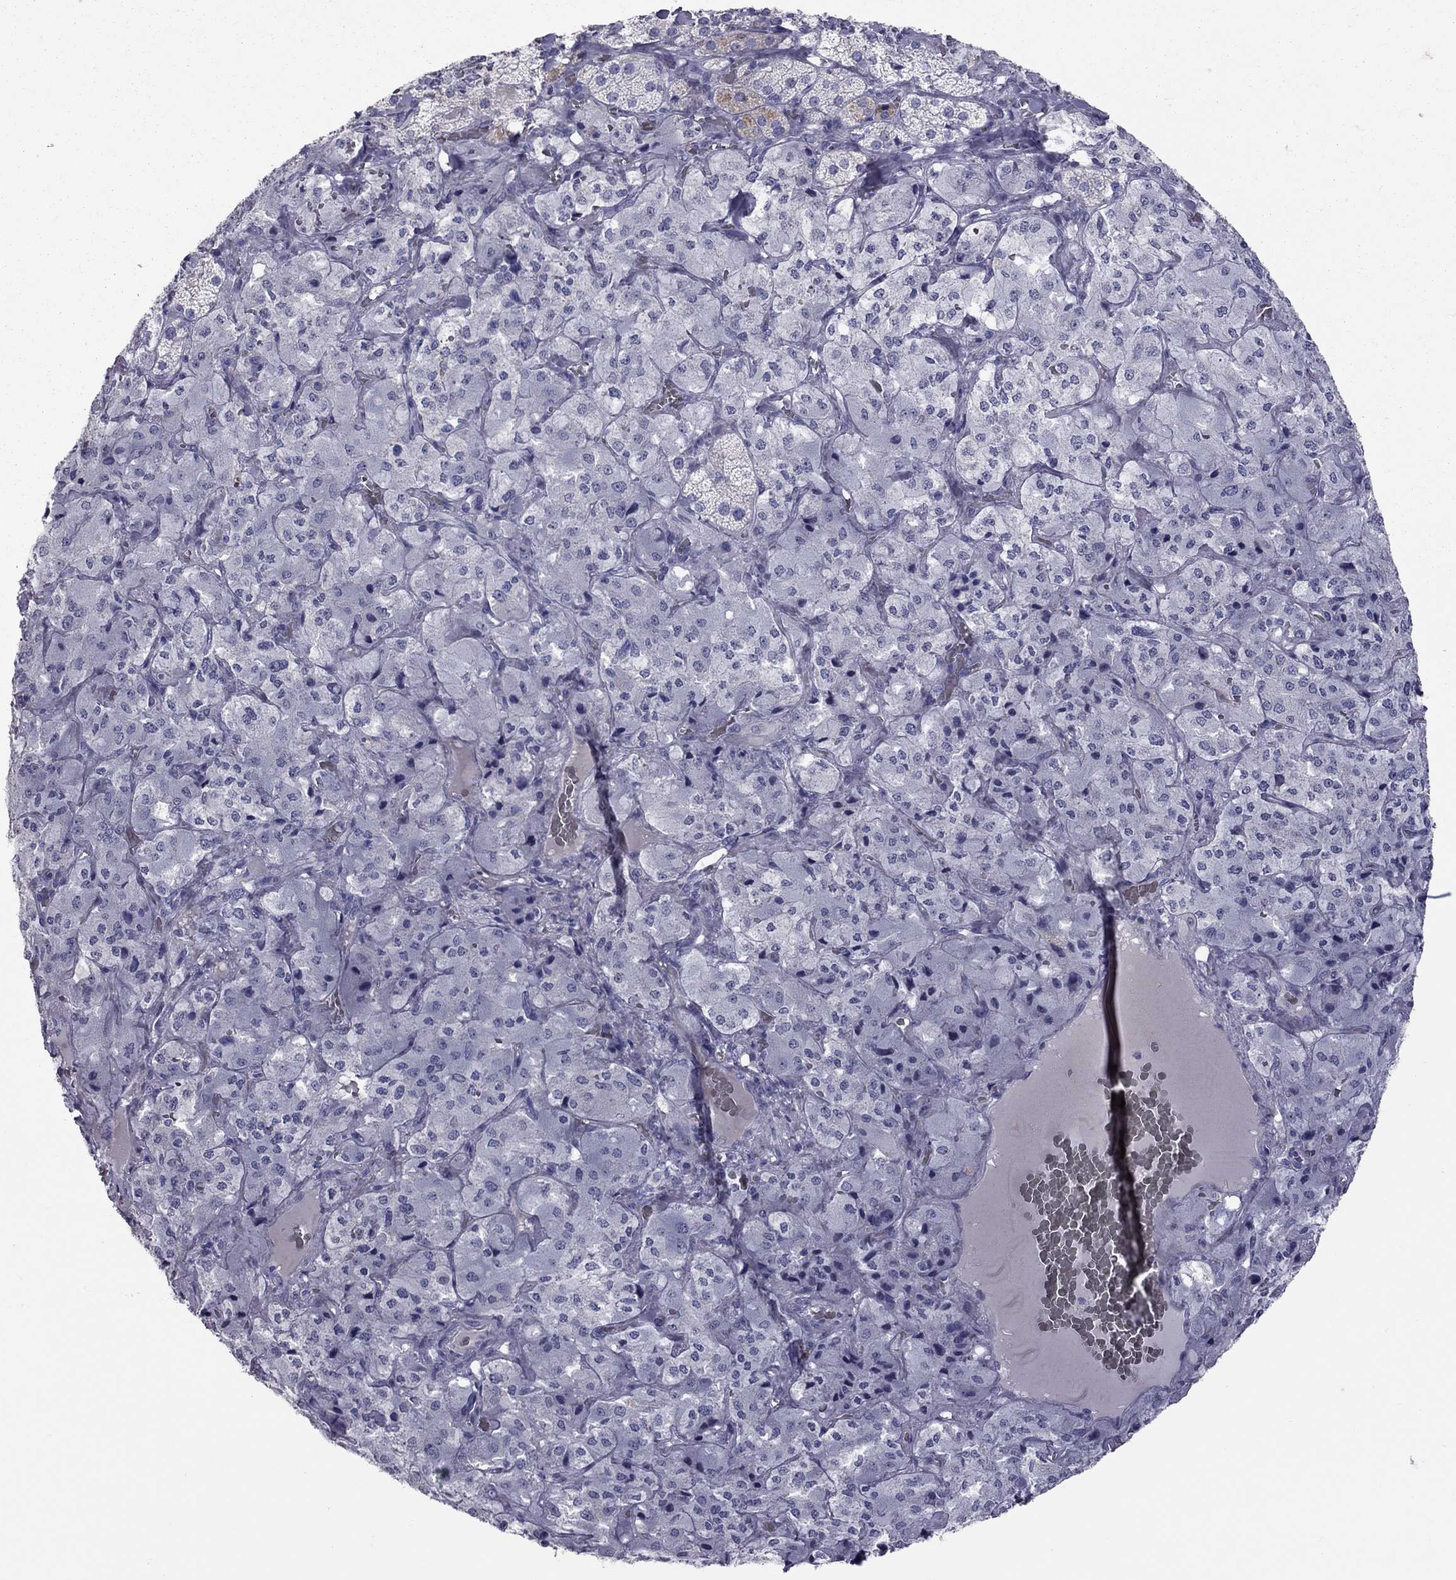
{"staining": {"intensity": "negative", "quantity": "none", "location": "none"}, "tissue": "adrenal gland", "cell_type": "Glandular cells", "image_type": "normal", "snomed": [{"axis": "morphology", "description": "Normal tissue, NOS"}, {"axis": "topography", "description": "Adrenal gland"}], "caption": "Immunohistochemistry photomicrograph of unremarkable human adrenal gland stained for a protein (brown), which demonstrates no staining in glandular cells.", "gene": "MUC16", "patient": {"sex": "male", "age": 57}}